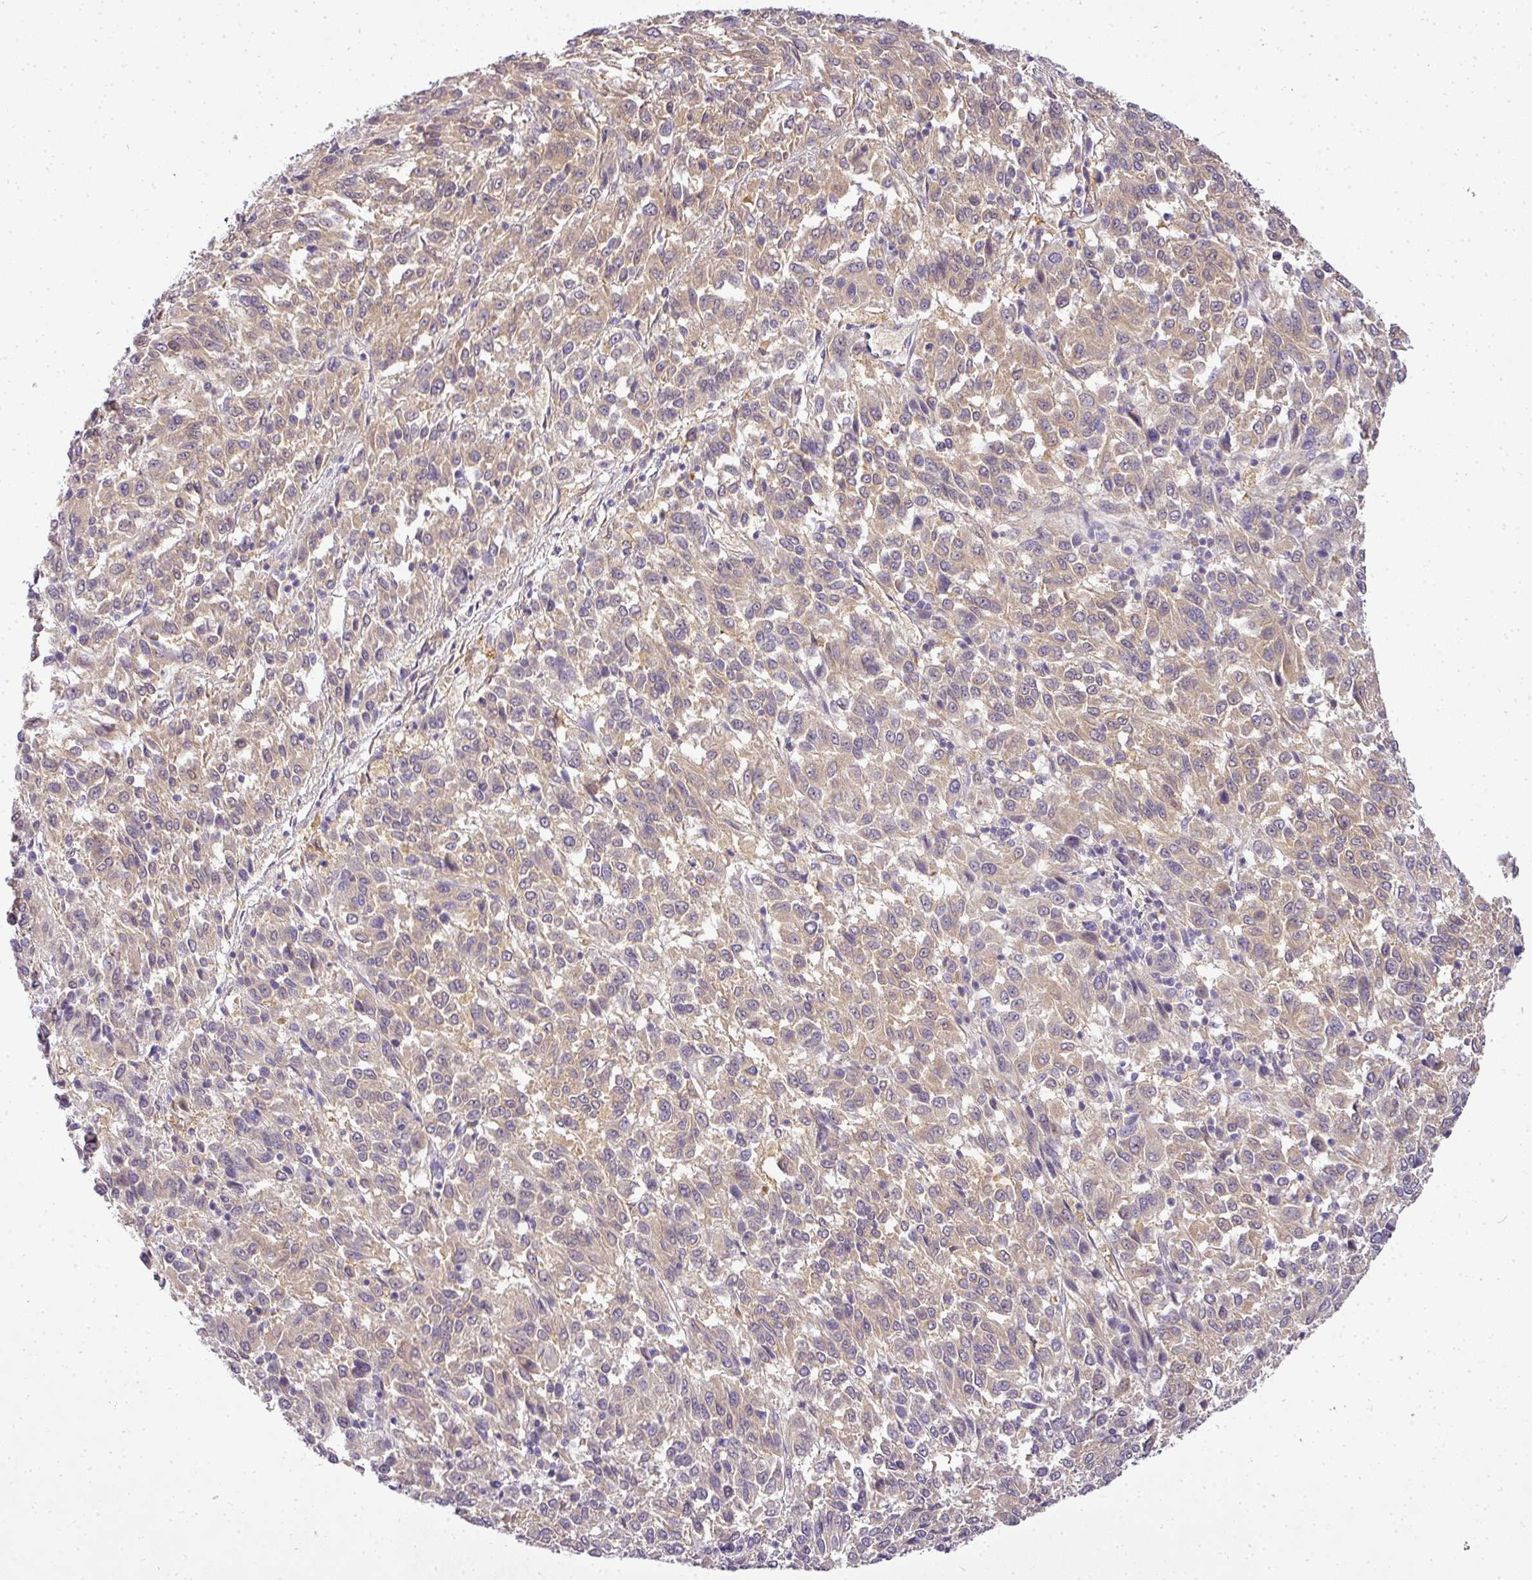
{"staining": {"intensity": "moderate", "quantity": ">75%", "location": "cytoplasmic/membranous"}, "tissue": "melanoma", "cell_type": "Tumor cells", "image_type": "cancer", "snomed": [{"axis": "morphology", "description": "Malignant melanoma, Metastatic site"}, {"axis": "topography", "description": "Lung"}], "caption": "Immunohistochemical staining of human melanoma exhibits moderate cytoplasmic/membranous protein staining in approximately >75% of tumor cells.", "gene": "ADH5", "patient": {"sex": "male", "age": 64}}